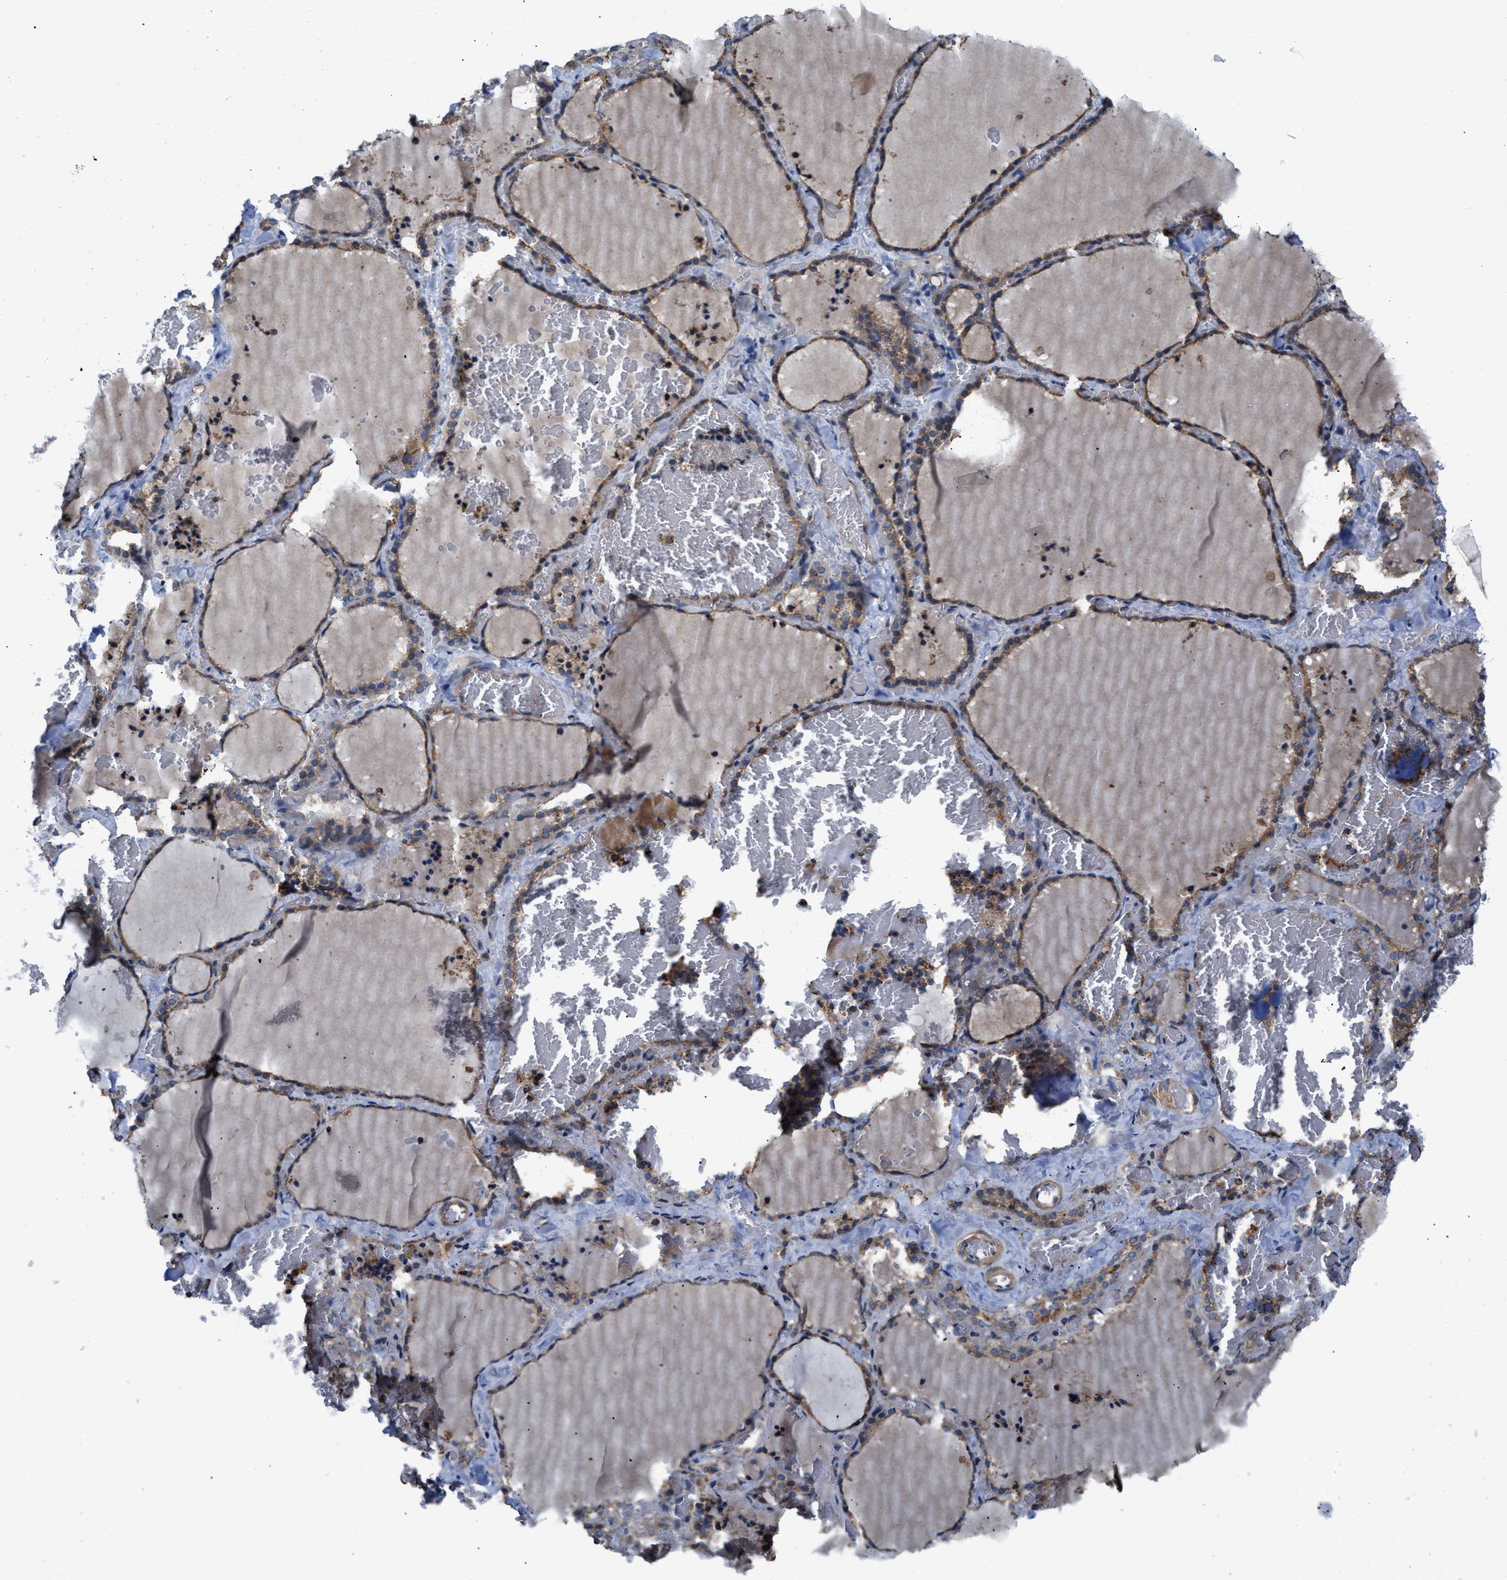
{"staining": {"intensity": "moderate", "quantity": ">75%", "location": "cytoplasmic/membranous"}, "tissue": "thyroid gland", "cell_type": "Glandular cells", "image_type": "normal", "snomed": [{"axis": "morphology", "description": "Normal tissue, NOS"}, {"axis": "topography", "description": "Thyroid gland"}], "caption": "Moderate cytoplasmic/membranous protein expression is appreciated in approximately >75% of glandular cells in thyroid gland. (DAB = brown stain, brightfield microscopy at high magnification).", "gene": "CEP128", "patient": {"sex": "female", "age": 22}}